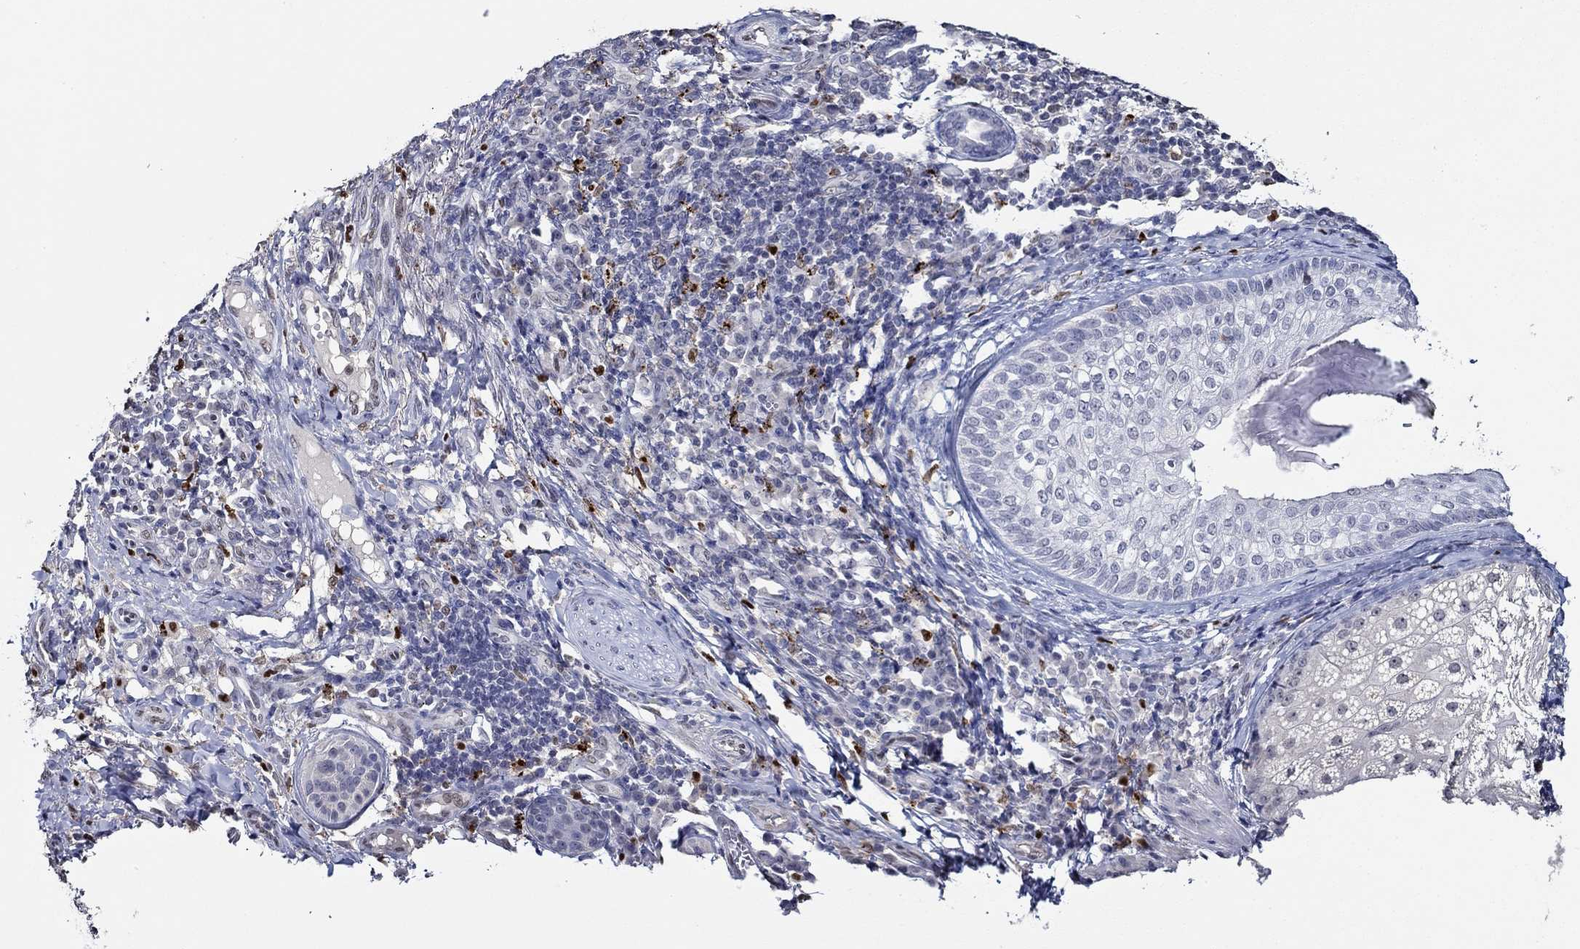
{"staining": {"intensity": "negative", "quantity": "none", "location": "none"}, "tissue": "skin cancer", "cell_type": "Tumor cells", "image_type": "cancer", "snomed": [{"axis": "morphology", "description": "Basal cell carcinoma"}, {"axis": "topography", "description": "Skin"}], "caption": "The immunohistochemistry (IHC) image has no significant positivity in tumor cells of basal cell carcinoma (skin) tissue.", "gene": "GATA2", "patient": {"sex": "female", "age": 69}}